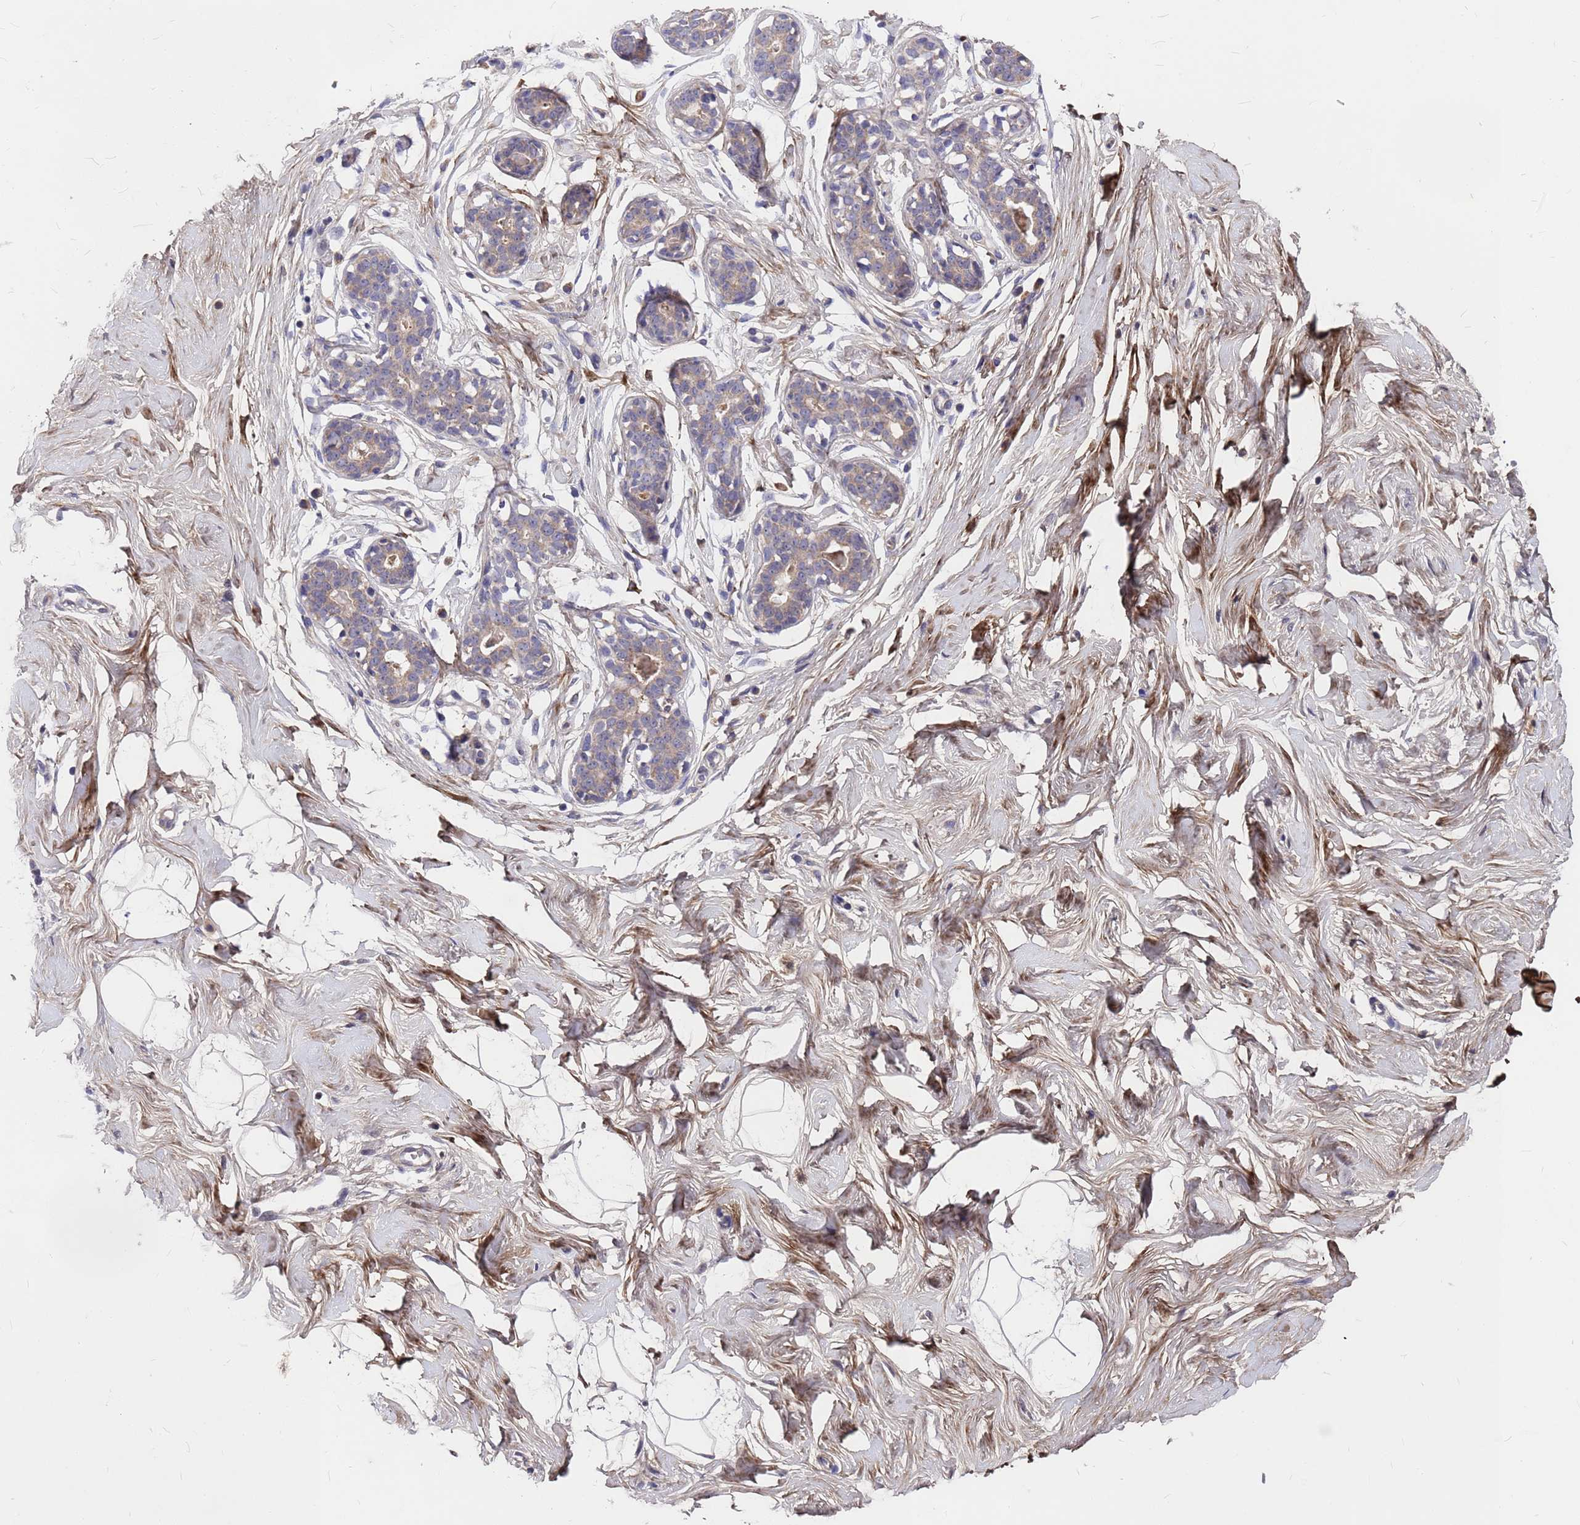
{"staining": {"intensity": "negative", "quantity": "none", "location": "none"}, "tissue": "breast", "cell_type": "Adipocytes", "image_type": "normal", "snomed": [{"axis": "morphology", "description": "Normal tissue, NOS"}, {"axis": "morphology", "description": "Adenoma, NOS"}, {"axis": "topography", "description": "Breast"}], "caption": "IHC image of normal breast stained for a protein (brown), which demonstrates no positivity in adipocytes.", "gene": "ZNF717", "patient": {"sex": "female", "age": 23}}